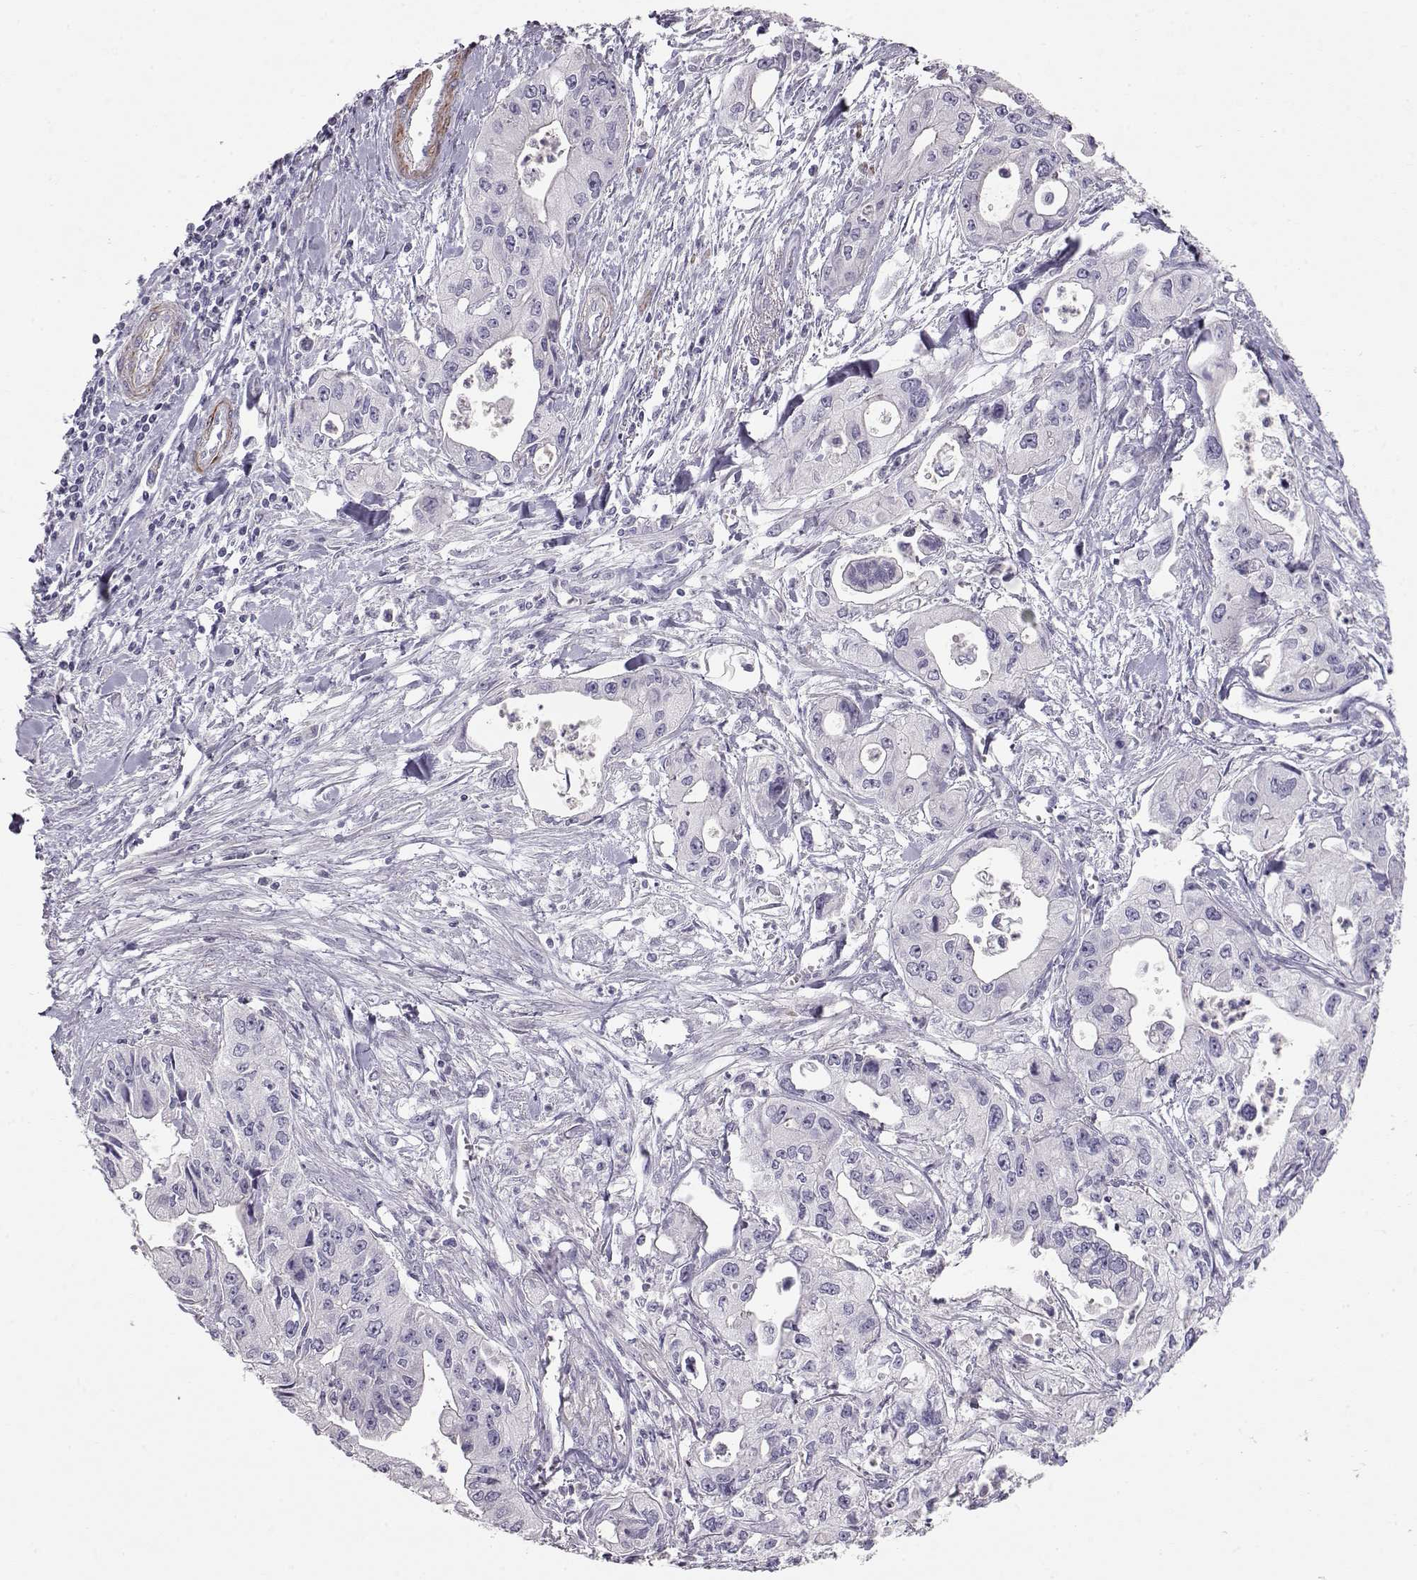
{"staining": {"intensity": "negative", "quantity": "none", "location": "none"}, "tissue": "pancreatic cancer", "cell_type": "Tumor cells", "image_type": "cancer", "snomed": [{"axis": "morphology", "description": "Adenocarcinoma, NOS"}, {"axis": "topography", "description": "Pancreas"}], "caption": "DAB (3,3'-diaminobenzidine) immunohistochemical staining of adenocarcinoma (pancreatic) shows no significant expression in tumor cells.", "gene": "SLITRK3", "patient": {"sex": "male", "age": 70}}